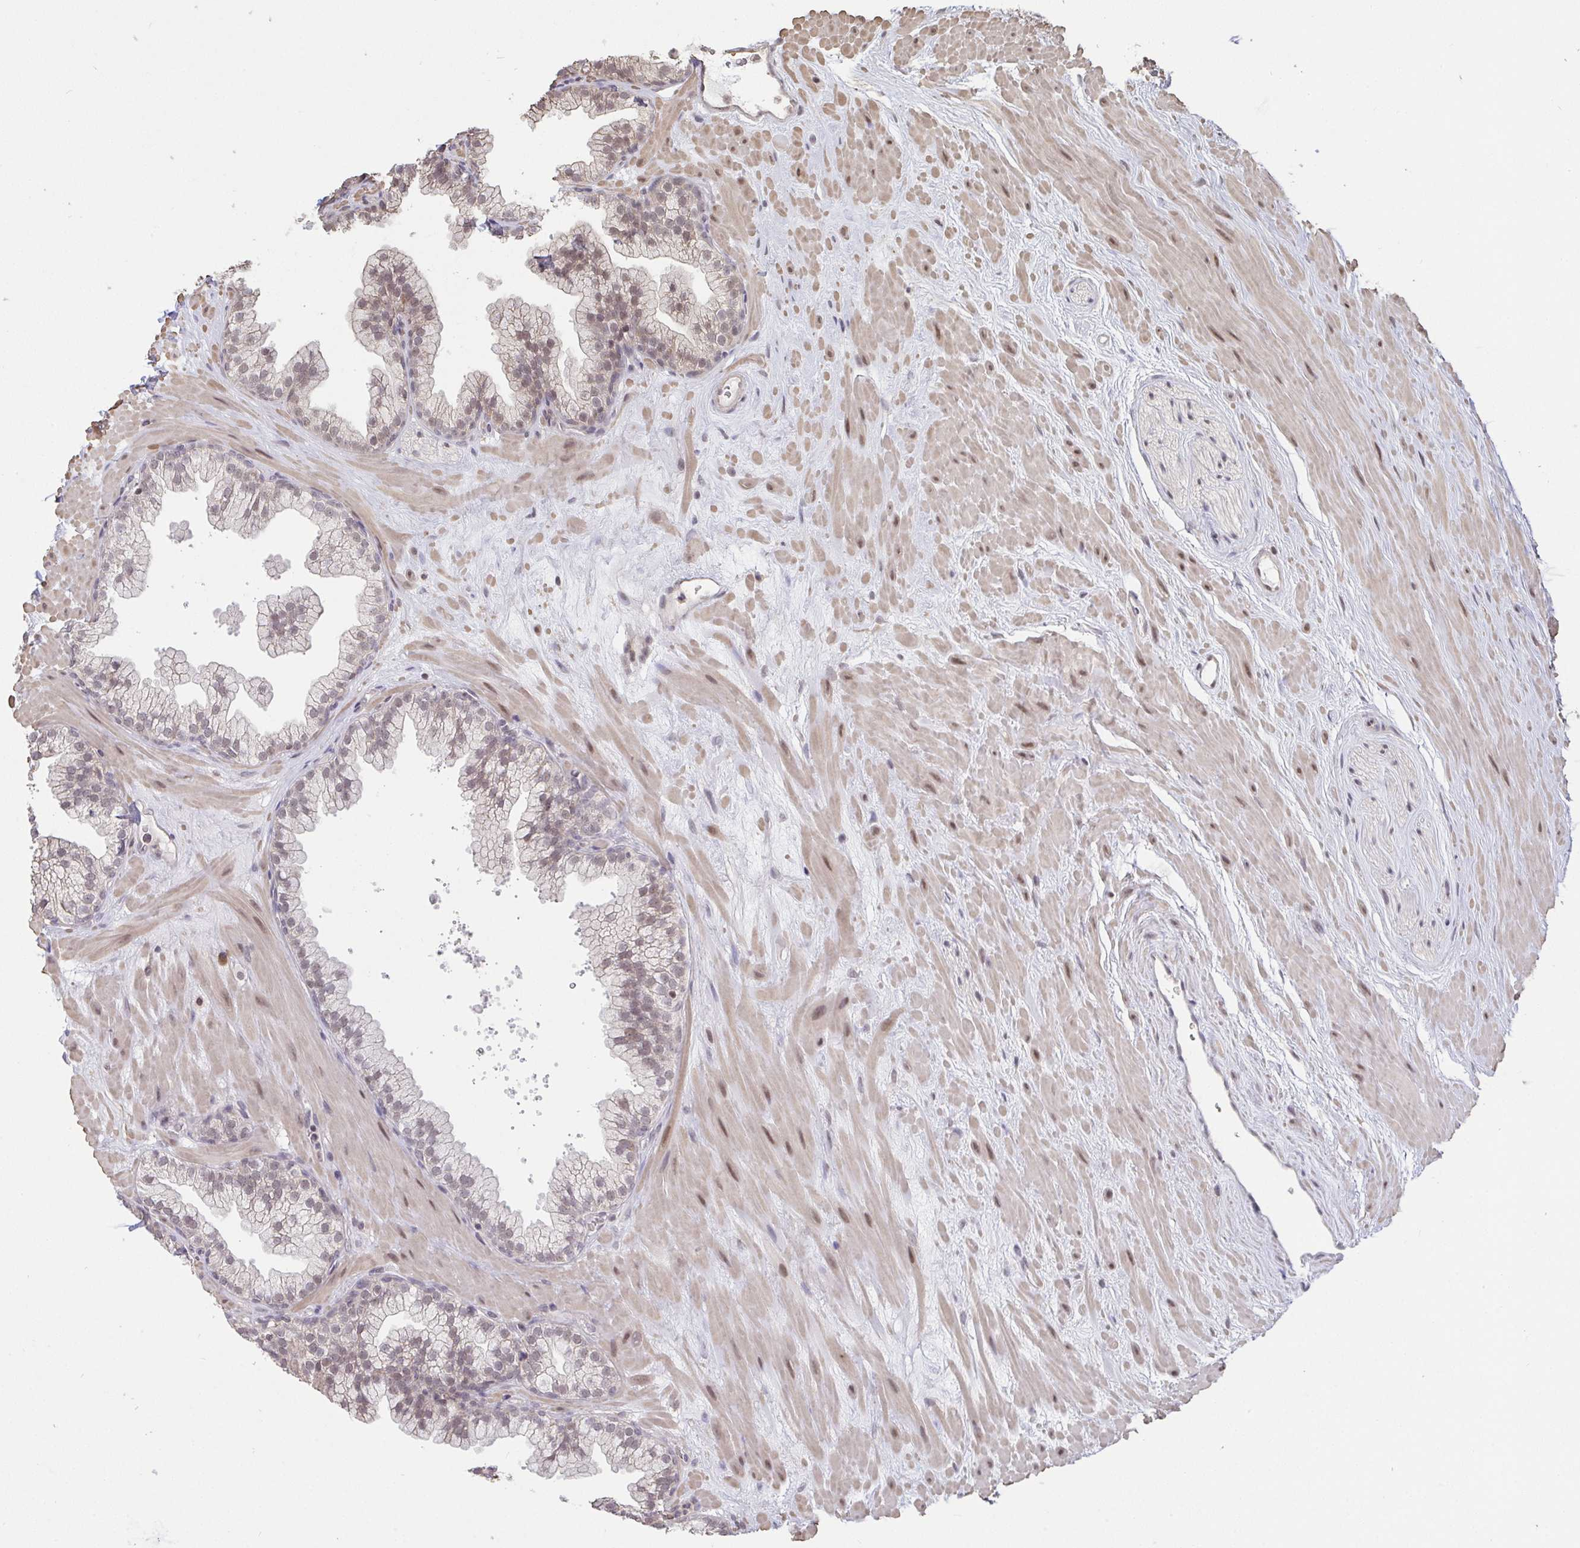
{"staining": {"intensity": "moderate", "quantity": "25%-75%", "location": "cytoplasmic/membranous,nuclear"}, "tissue": "prostate", "cell_type": "Glandular cells", "image_type": "normal", "snomed": [{"axis": "morphology", "description": "Normal tissue, NOS"}, {"axis": "topography", "description": "Prostate"}, {"axis": "topography", "description": "Peripheral nerve tissue"}], "caption": "Immunohistochemistry (IHC) of unremarkable prostate reveals medium levels of moderate cytoplasmic/membranous,nuclear positivity in approximately 25%-75% of glandular cells.", "gene": "SAP30", "patient": {"sex": "male", "age": 61}}